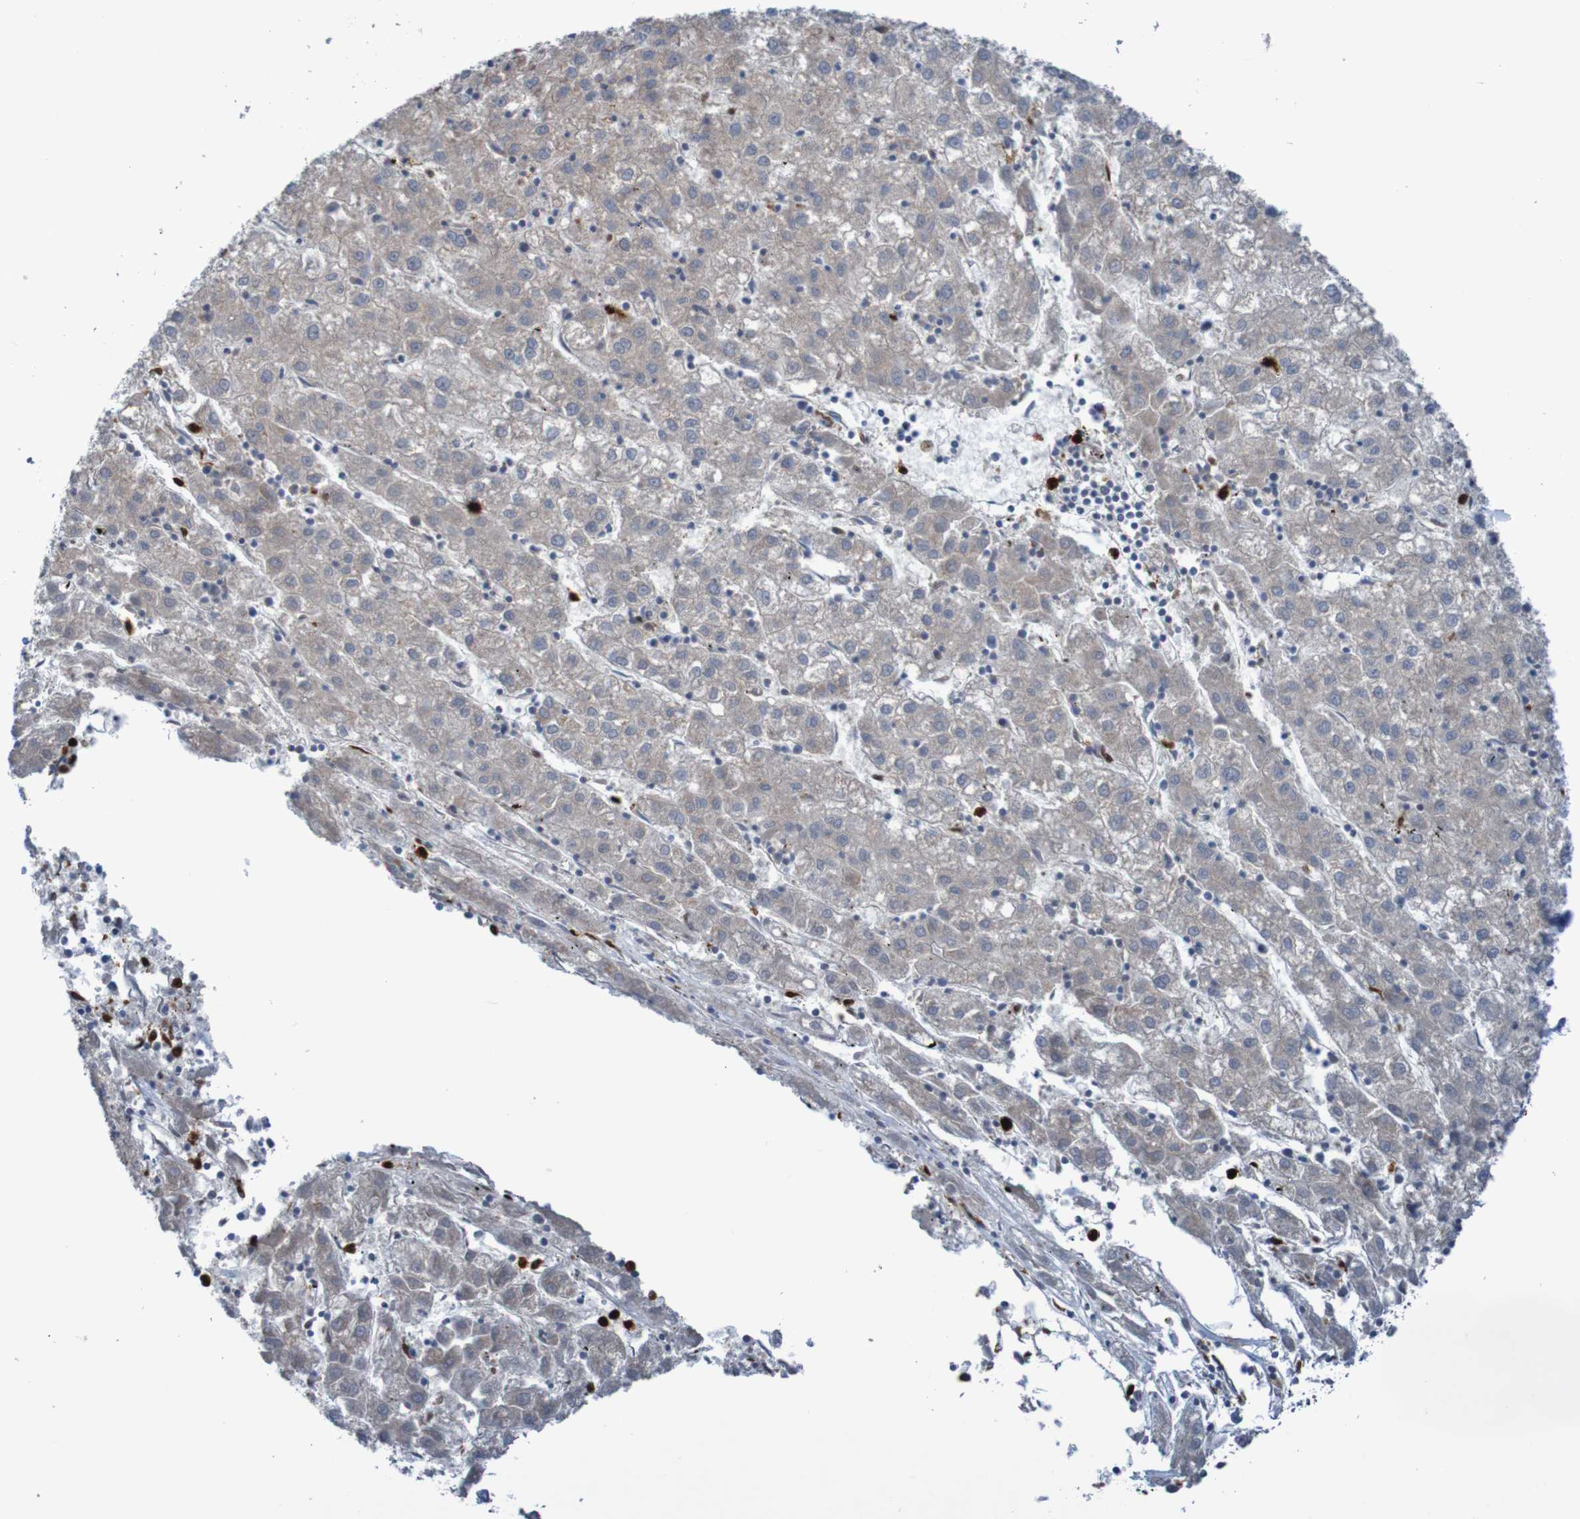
{"staining": {"intensity": "weak", "quantity": ">75%", "location": "cytoplasmic/membranous"}, "tissue": "liver cancer", "cell_type": "Tumor cells", "image_type": "cancer", "snomed": [{"axis": "morphology", "description": "Carcinoma, Hepatocellular, NOS"}, {"axis": "topography", "description": "Liver"}], "caption": "Protein staining shows weak cytoplasmic/membranous positivity in approximately >75% of tumor cells in liver hepatocellular carcinoma.", "gene": "PARP4", "patient": {"sex": "male", "age": 72}}